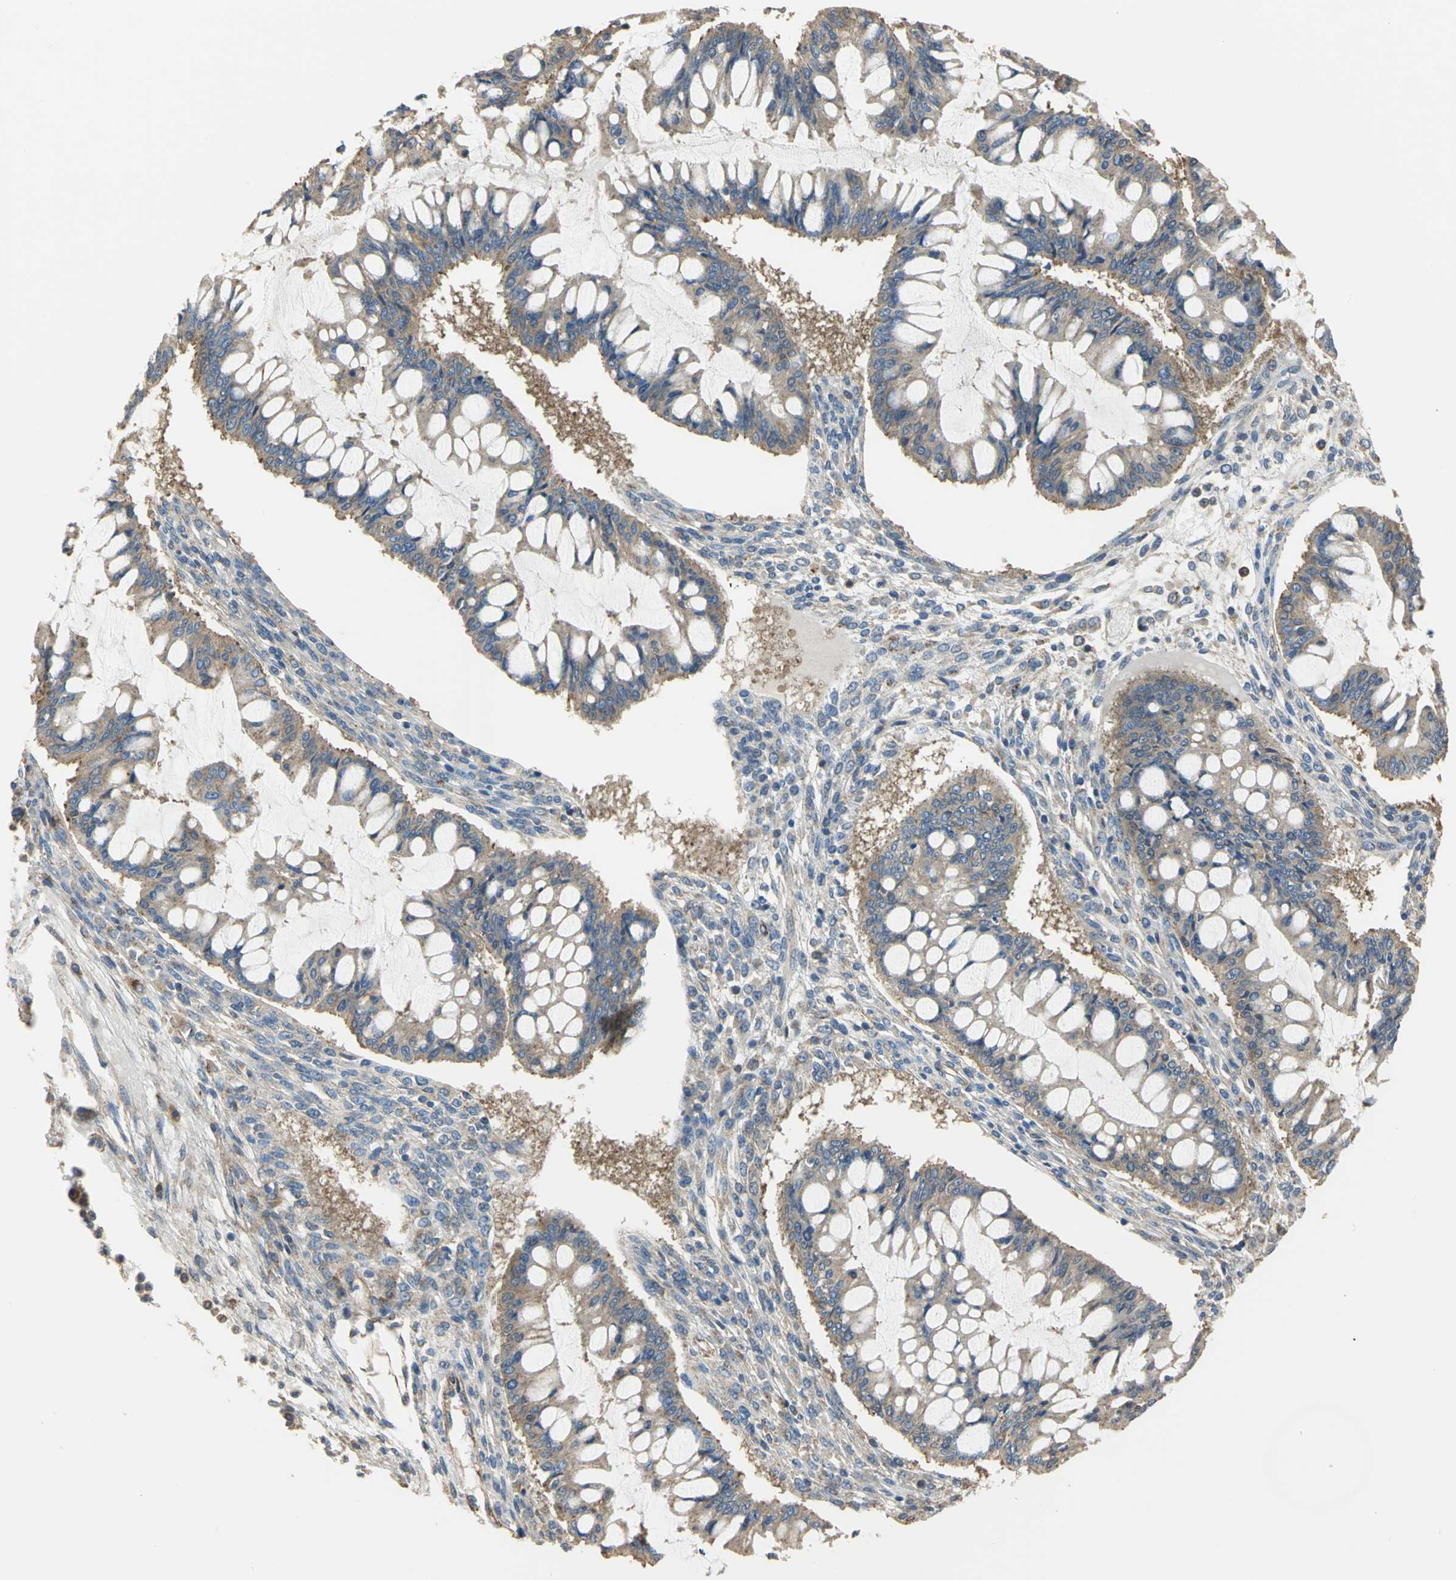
{"staining": {"intensity": "weak", "quantity": ">75%", "location": "cytoplasmic/membranous"}, "tissue": "ovarian cancer", "cell_type": "Tumor cells", "image_type": "cancer", "snomed": [{"axis": "morphology", "description": "Cystadenocarcinoma, mucinous, NOS"}, {"axis": "topography", "description": "Ovary"}], "caption": "Immunohistochemical staining of mucinous cystadenocarcinoma (ovarian) demonstrates low levels of weak cytoplasmic/membranous expression in about >75% of tumor cells.", "gene": "DIAPH2", "patient": {"sex": "female", "age": 73}}